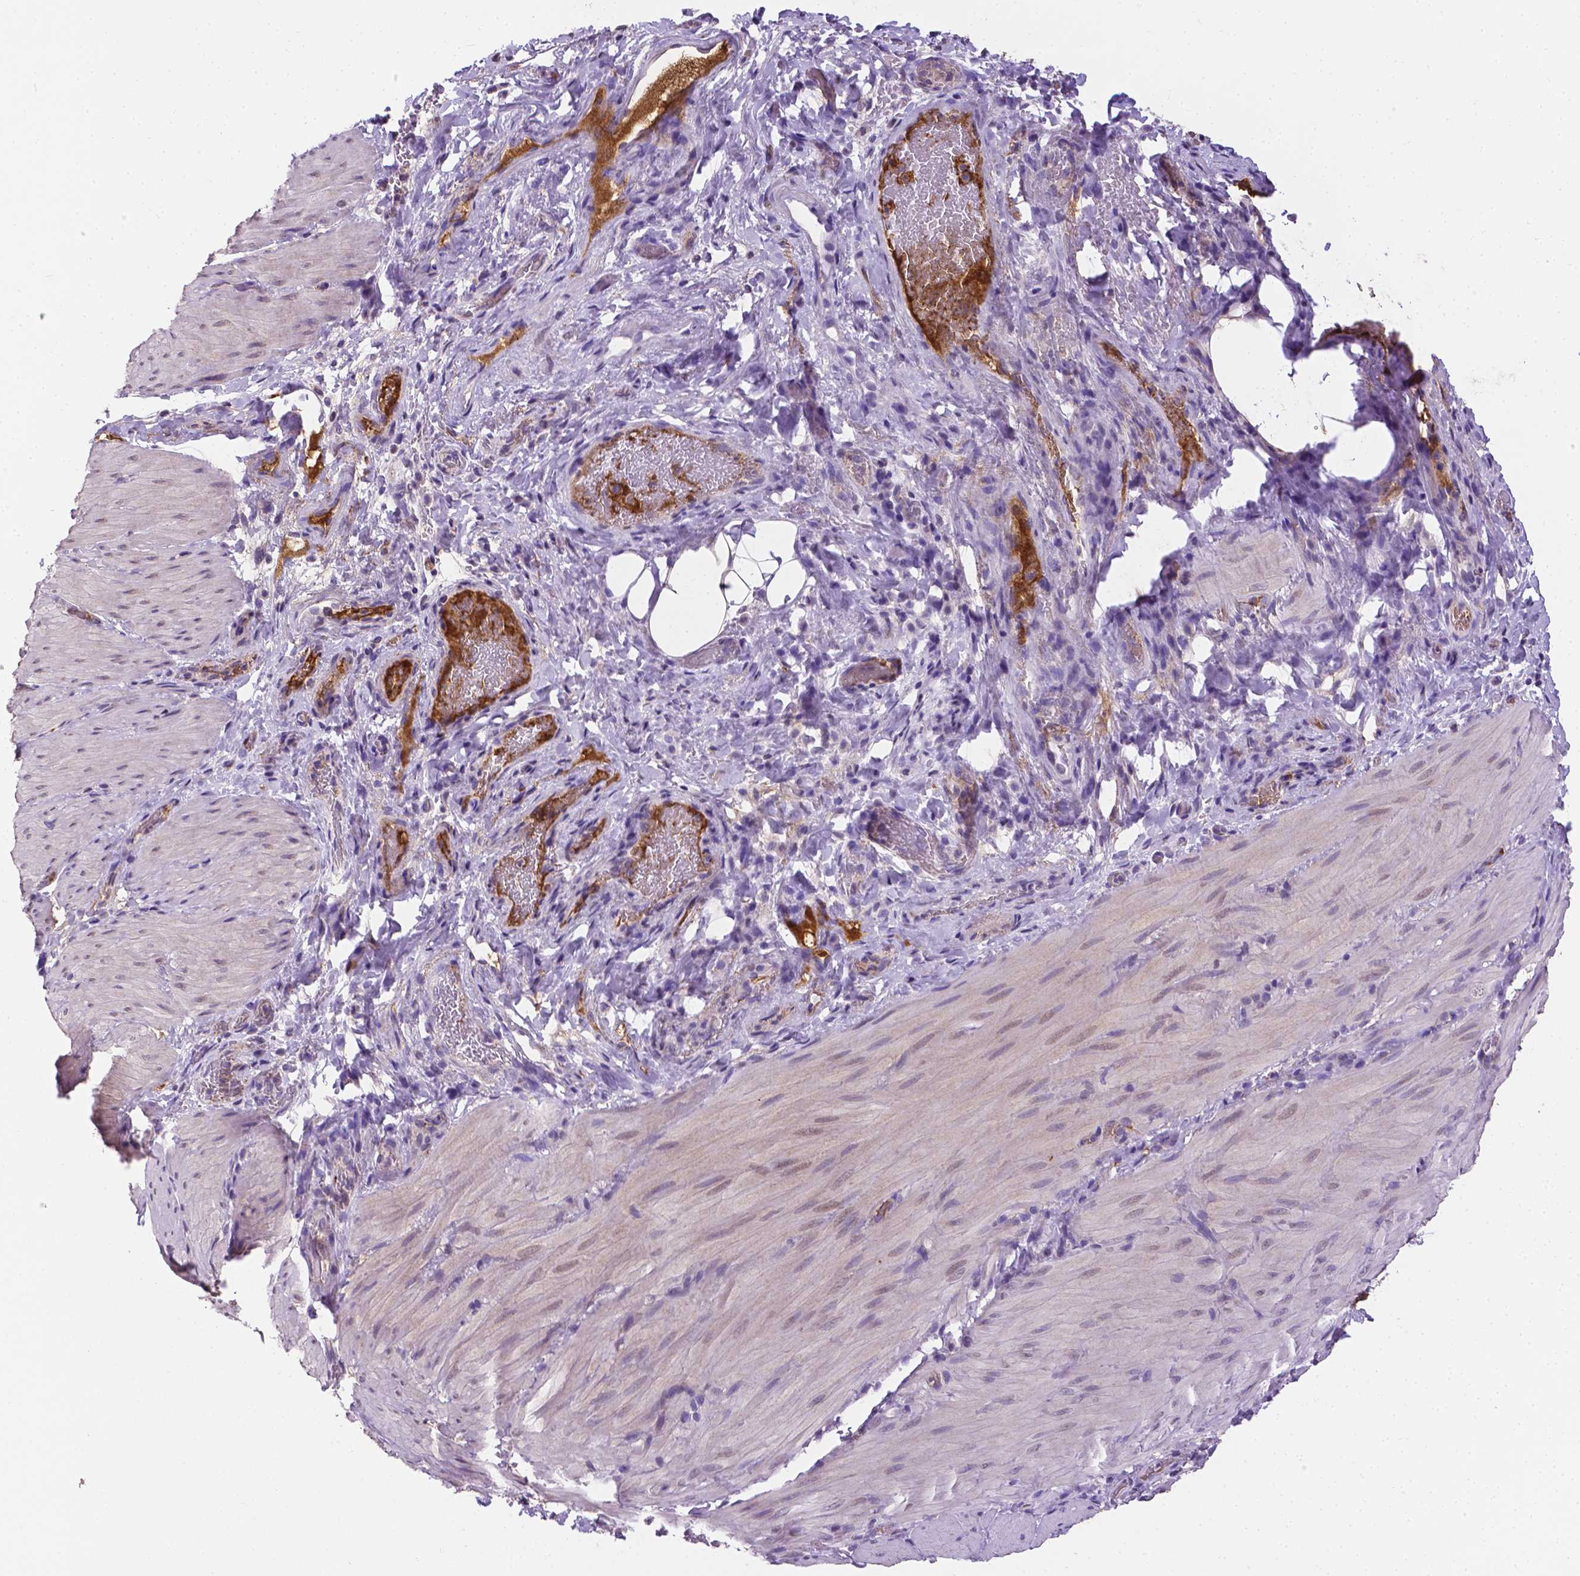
{"staining": {"intensity": "negative", "quantity": "none", "location": "none"}, "tissue": "smooth muscle", "cell_type": "Smooth muscle cells", "image_type": "normal", "snomed": [{"axis": "morphology", "description": "Normal tissue, NOS"}, {"axis": "topography", "description": "Smooth muscle"}, {"axis": "topography", "description": "Colon"}], "caption": "This is a micrograph of immunohistochemistry (IHC) staining of benign smooth muscle, which shows no positivity in smooth muscle cells.", "gene": "APOE", "patient": {"sex": "male", "age": 73}}